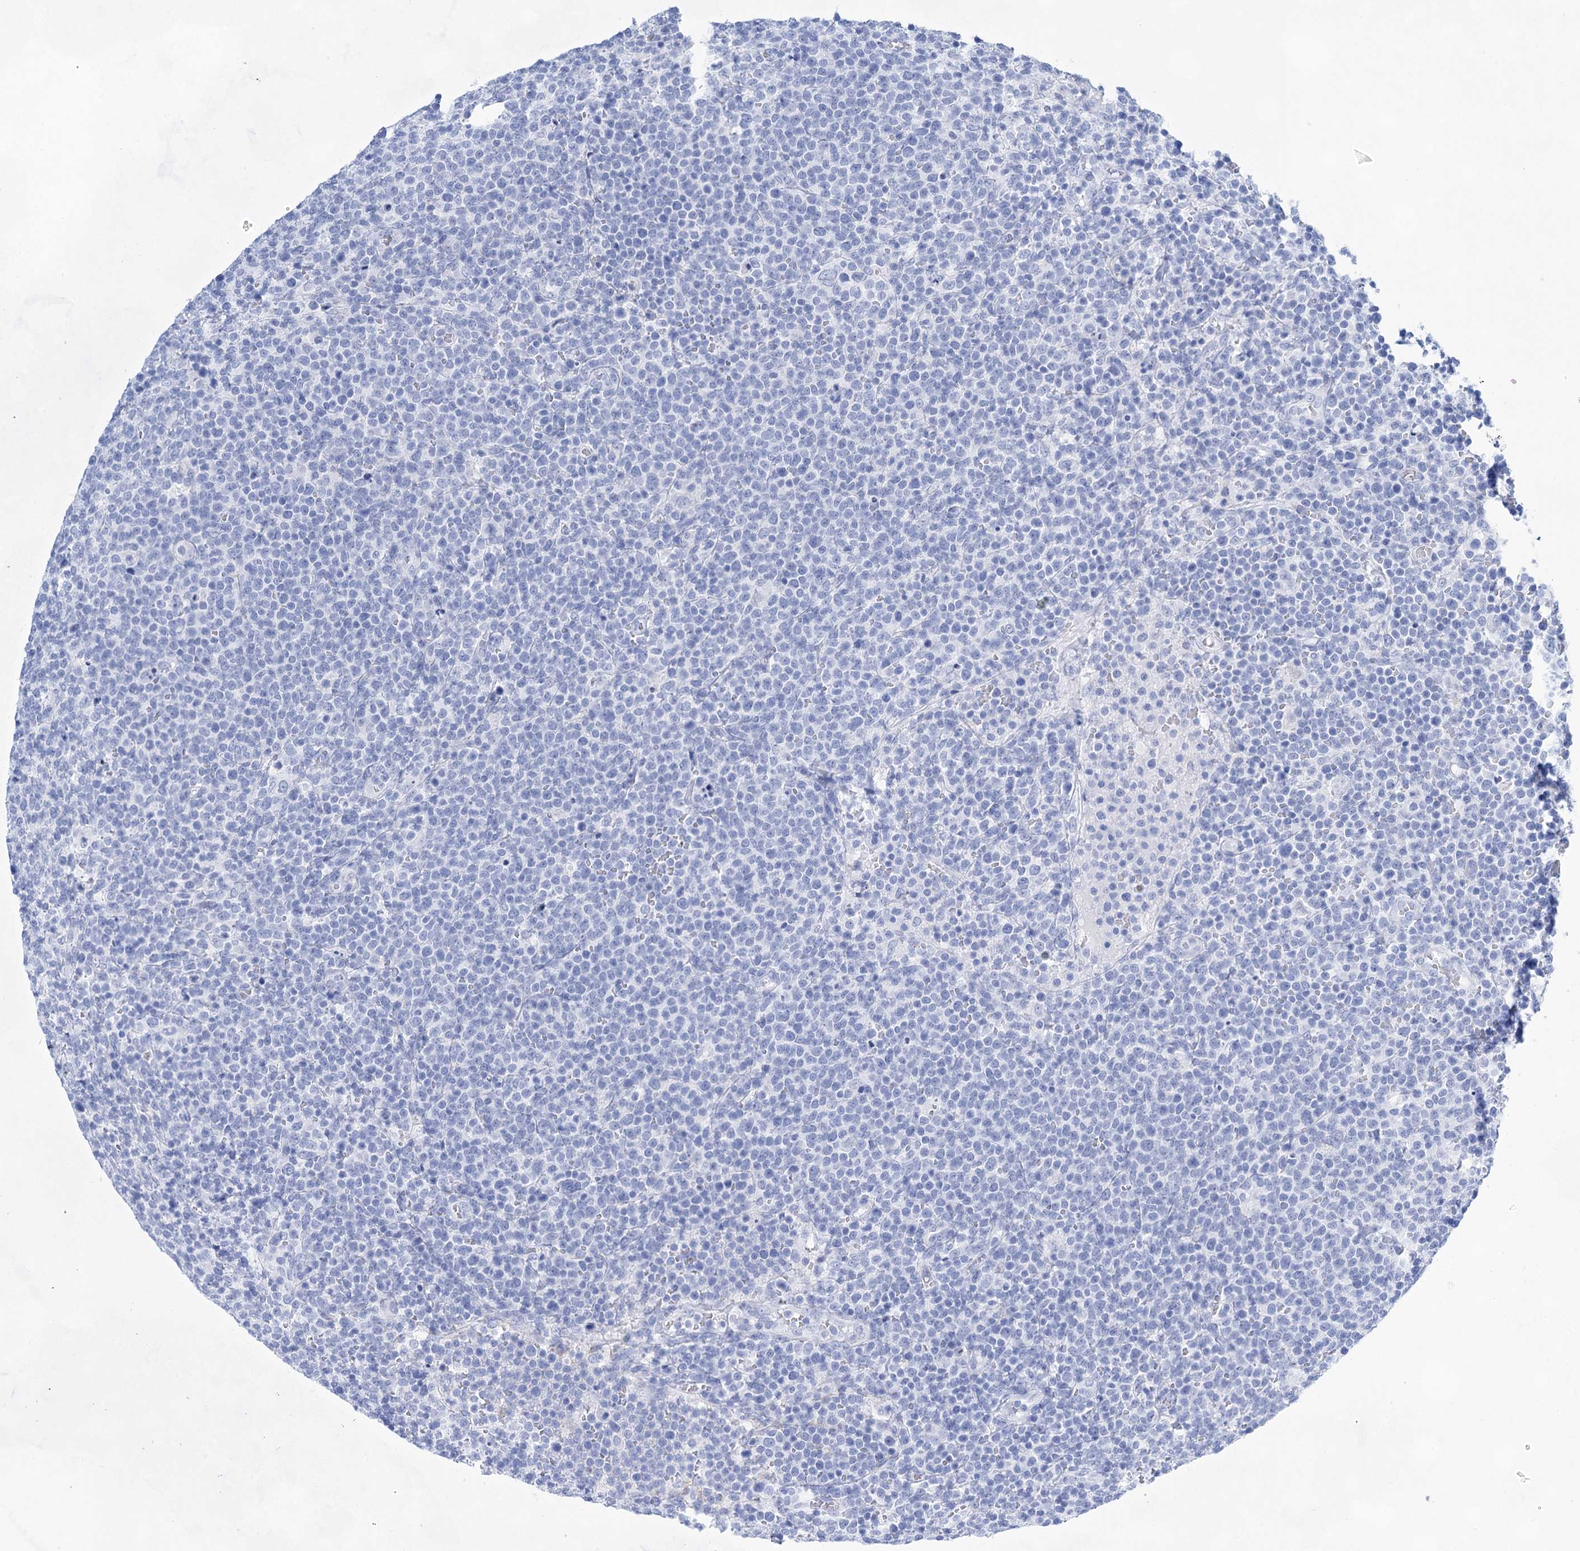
{"staining": {"intensity": "negative", "quantity": "none", "location": "none"}, "tissue": "lymphoma", "cell_type": "Tumor cells", "image_type": "cancer", "snomed": [{"axis": "morphology", "description": "Malignant lymphoma, non-Hodgkin's type, High grade"}, {"axis": "topography", "description": "Lymph node"}], "caption": "An image of human malignant lymphoma, non-Hodgkin's type (high-grade) is negative for staining in tumor cells.", "gene": "LALBA", "patient": {"sex": "male", "age": 61}}